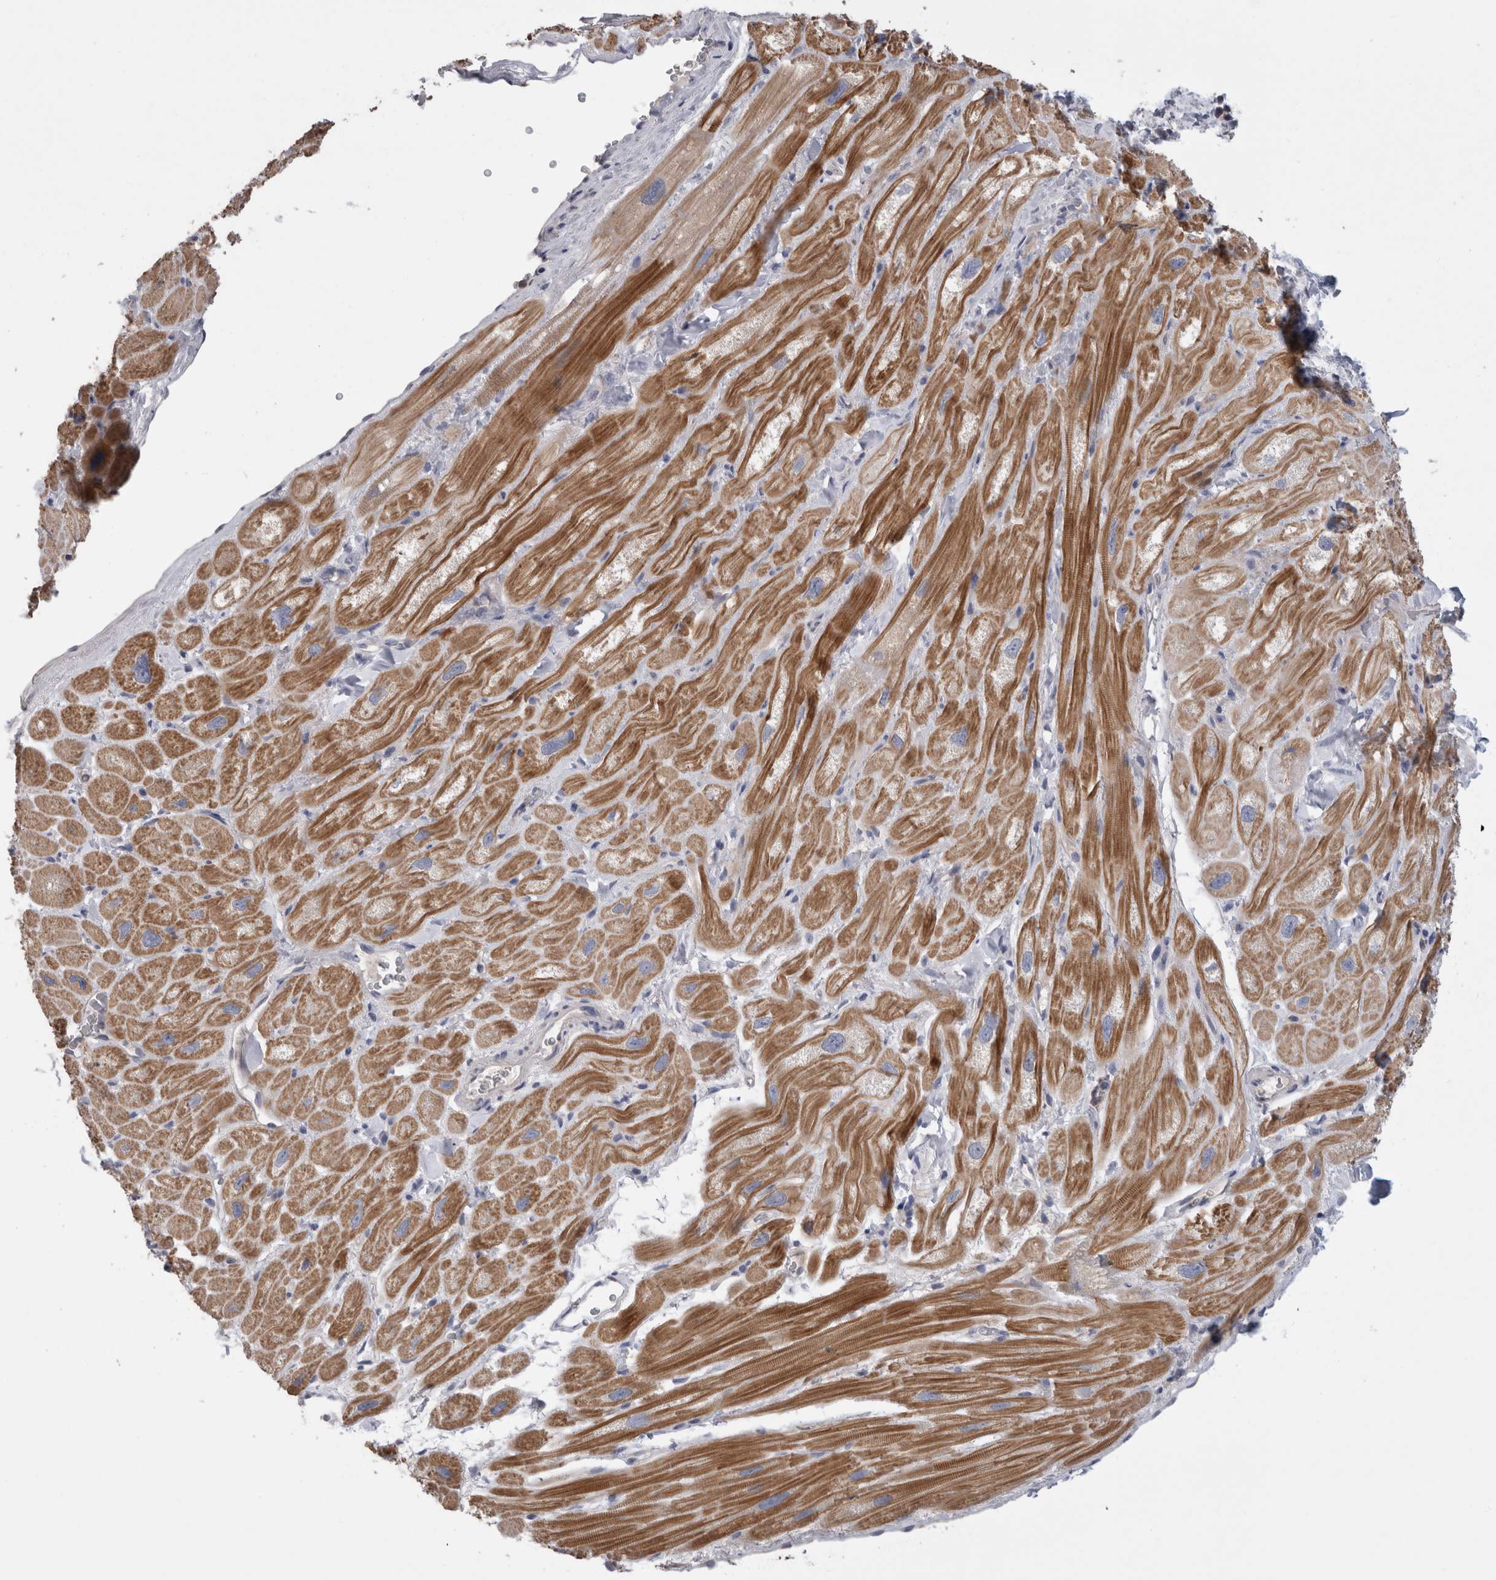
{"staining": {"intensity": "moderate", "quantity": ">75%", "location": "cytoplasmic/membranous"}, "tissue": "heart muscle", "cell_type": "Cardiomyocytes", "image_type": "normal", "snomed": [{"axis": "morphology", "description": "Normal tissue, NOS"}, {"axis": "topography", "description": "Heart"}], "caption": "Cardiomyocytes display moderate cytoplasmic/membranous expression in about >75% of cells in unremarkable heart muscle.", "gene": "OTOR", "patient": {"sex": "male", "age": 49}}